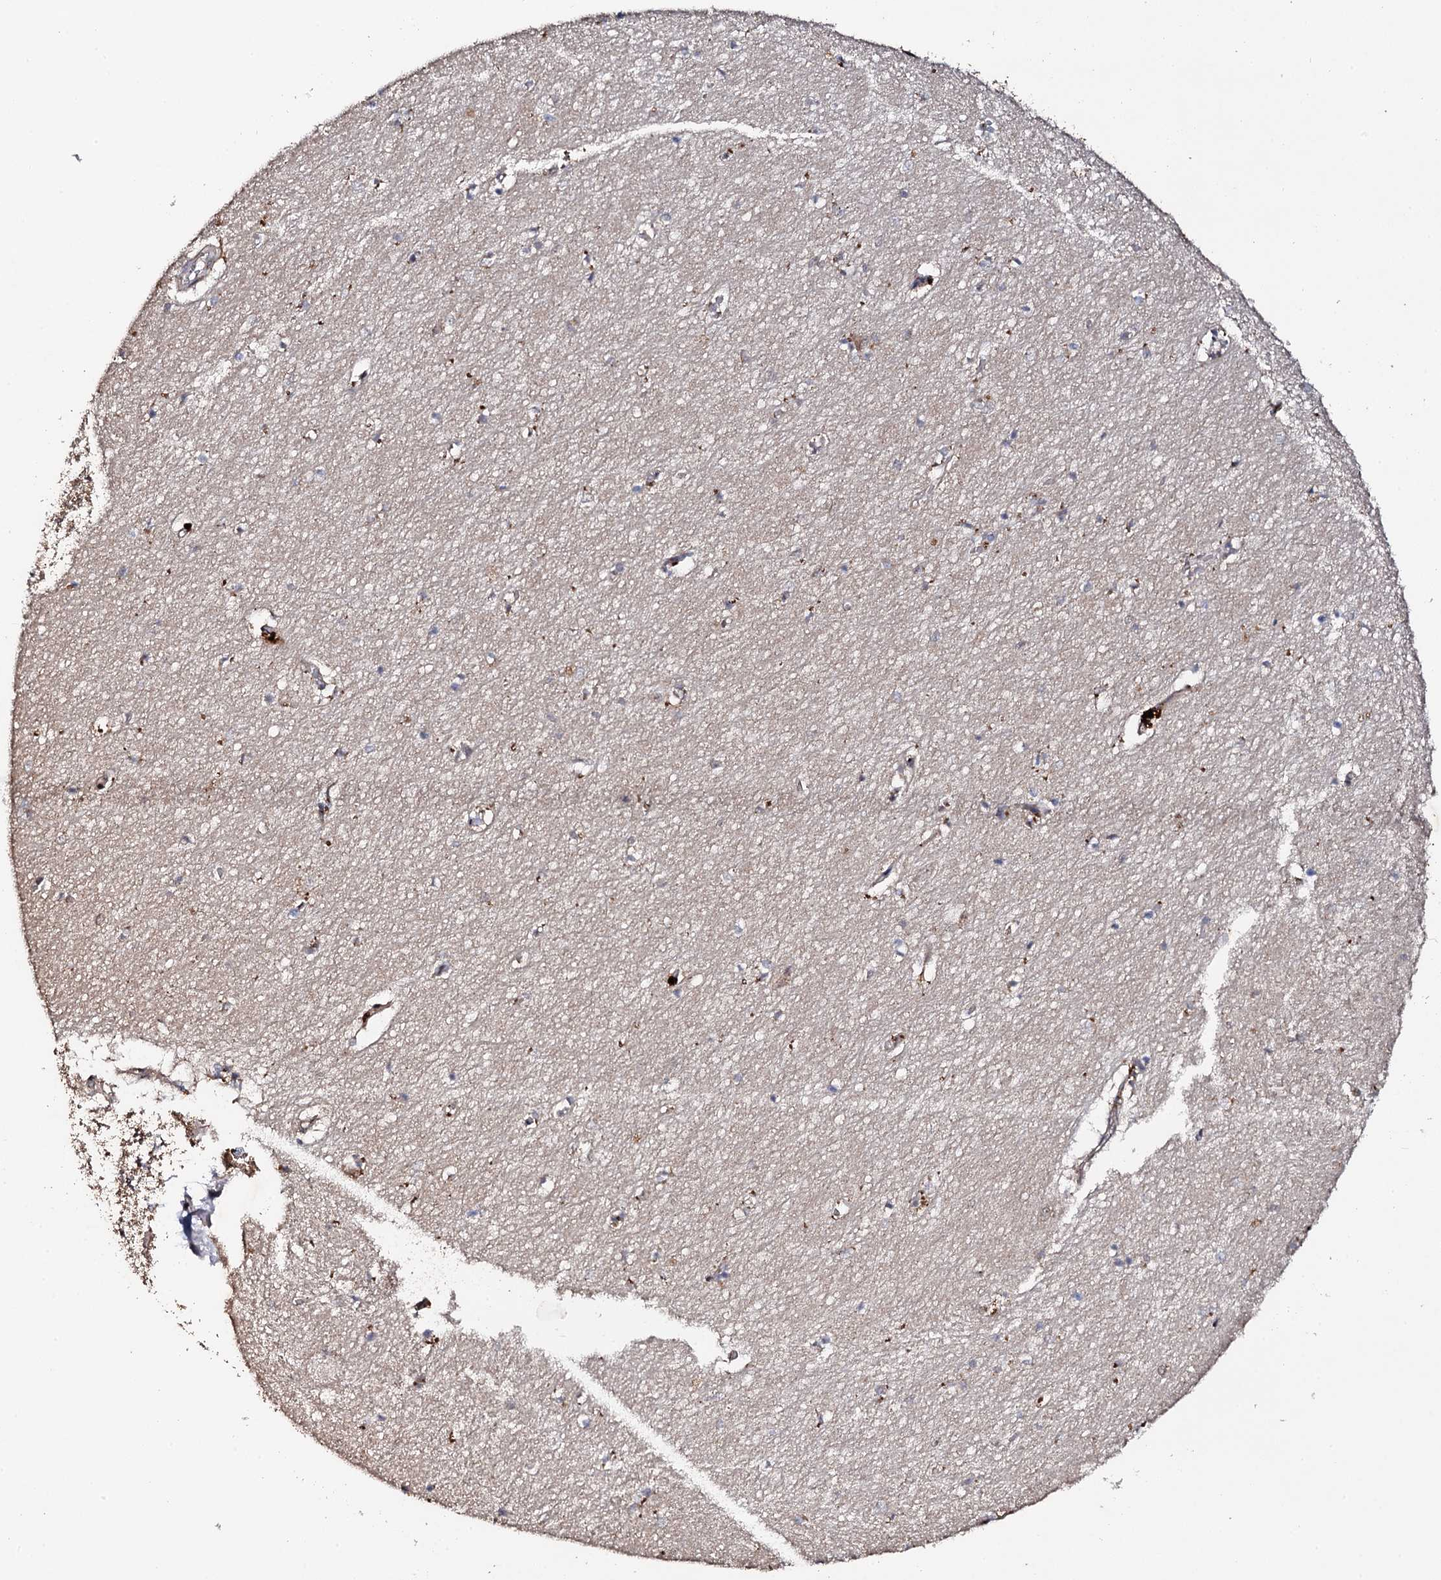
{"staining": {"intensity": "negative", "quantity": "none", "location": "none"}, "tissue": "hippocampus", "cell_type": "Glial cells", "image_type": "normal", "snomed": [{"axis": "morphology", "description": "Normal tissue, NOS"}, {"axis": "topography", "description": "Hippocampus"}], "caption": "Immunohistochemical staining of normal human hippocampus displays no significant staining in glial cells. (DAB (3,3'-diaminobenzidine) IHC visualized using brightfield microscopy, high magnification).", "gene": "FAM111A", "patient": {"sex": "female", "age": 64}}